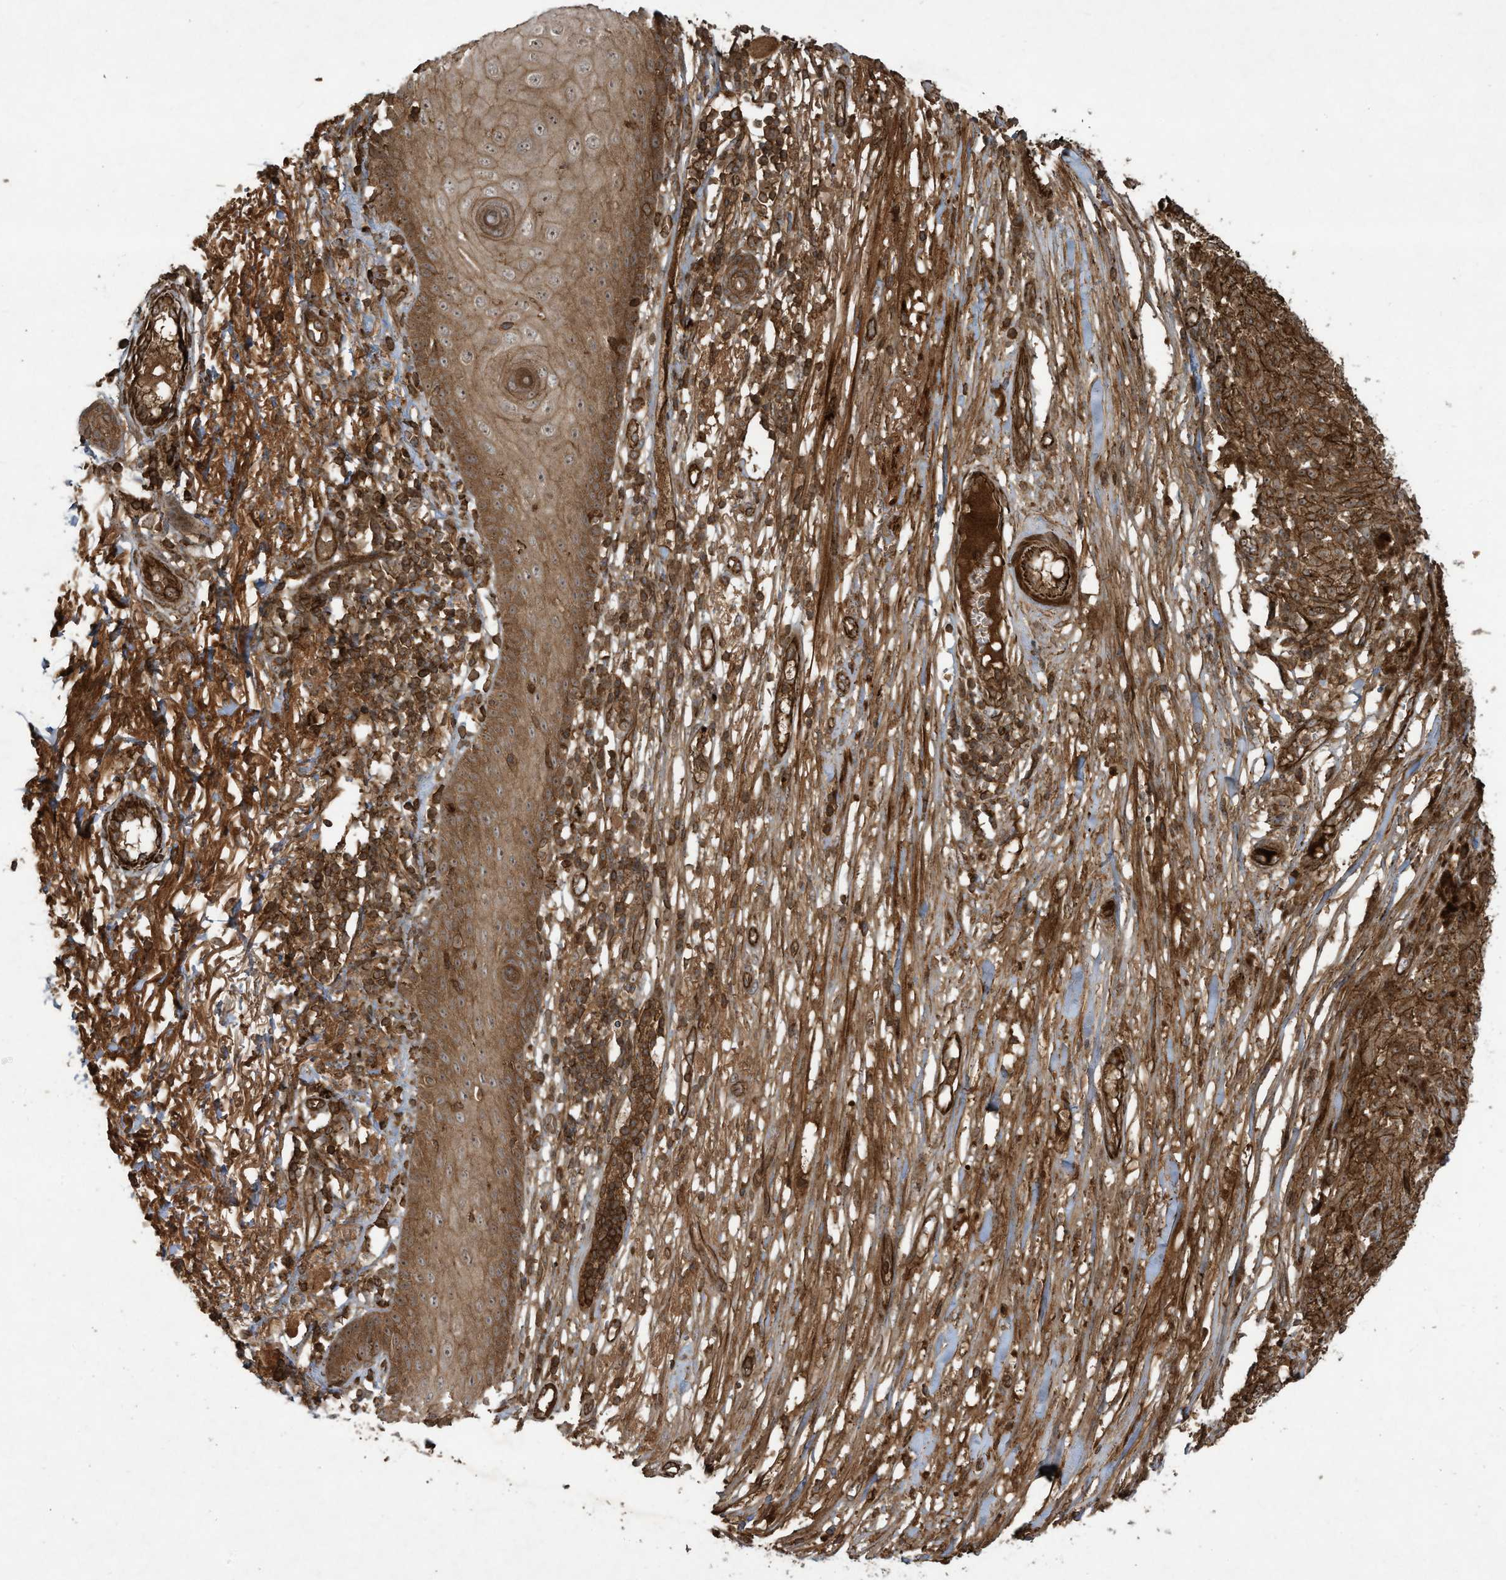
{"staining": {"intensity": "strong", "quantity": ">75%", "location": "cytoplasmic/membranous"}, "tissue": "melanoma", "cell_type": "Tumor cells", "image_type": "cancer", "snomed": [{"axis": "morphology", "description": "Malignant melanoma, NOS"}, {"axis": "topography", "description": "Skin"}], "caption": "Immunohistochemistry of human malignant melanoma reveals high levels of strong cytoplasmic/membranous staining in about >75% of tumor cells.", "gene": "DDIT4", "patient": {"sex": "female", "age": 82}}